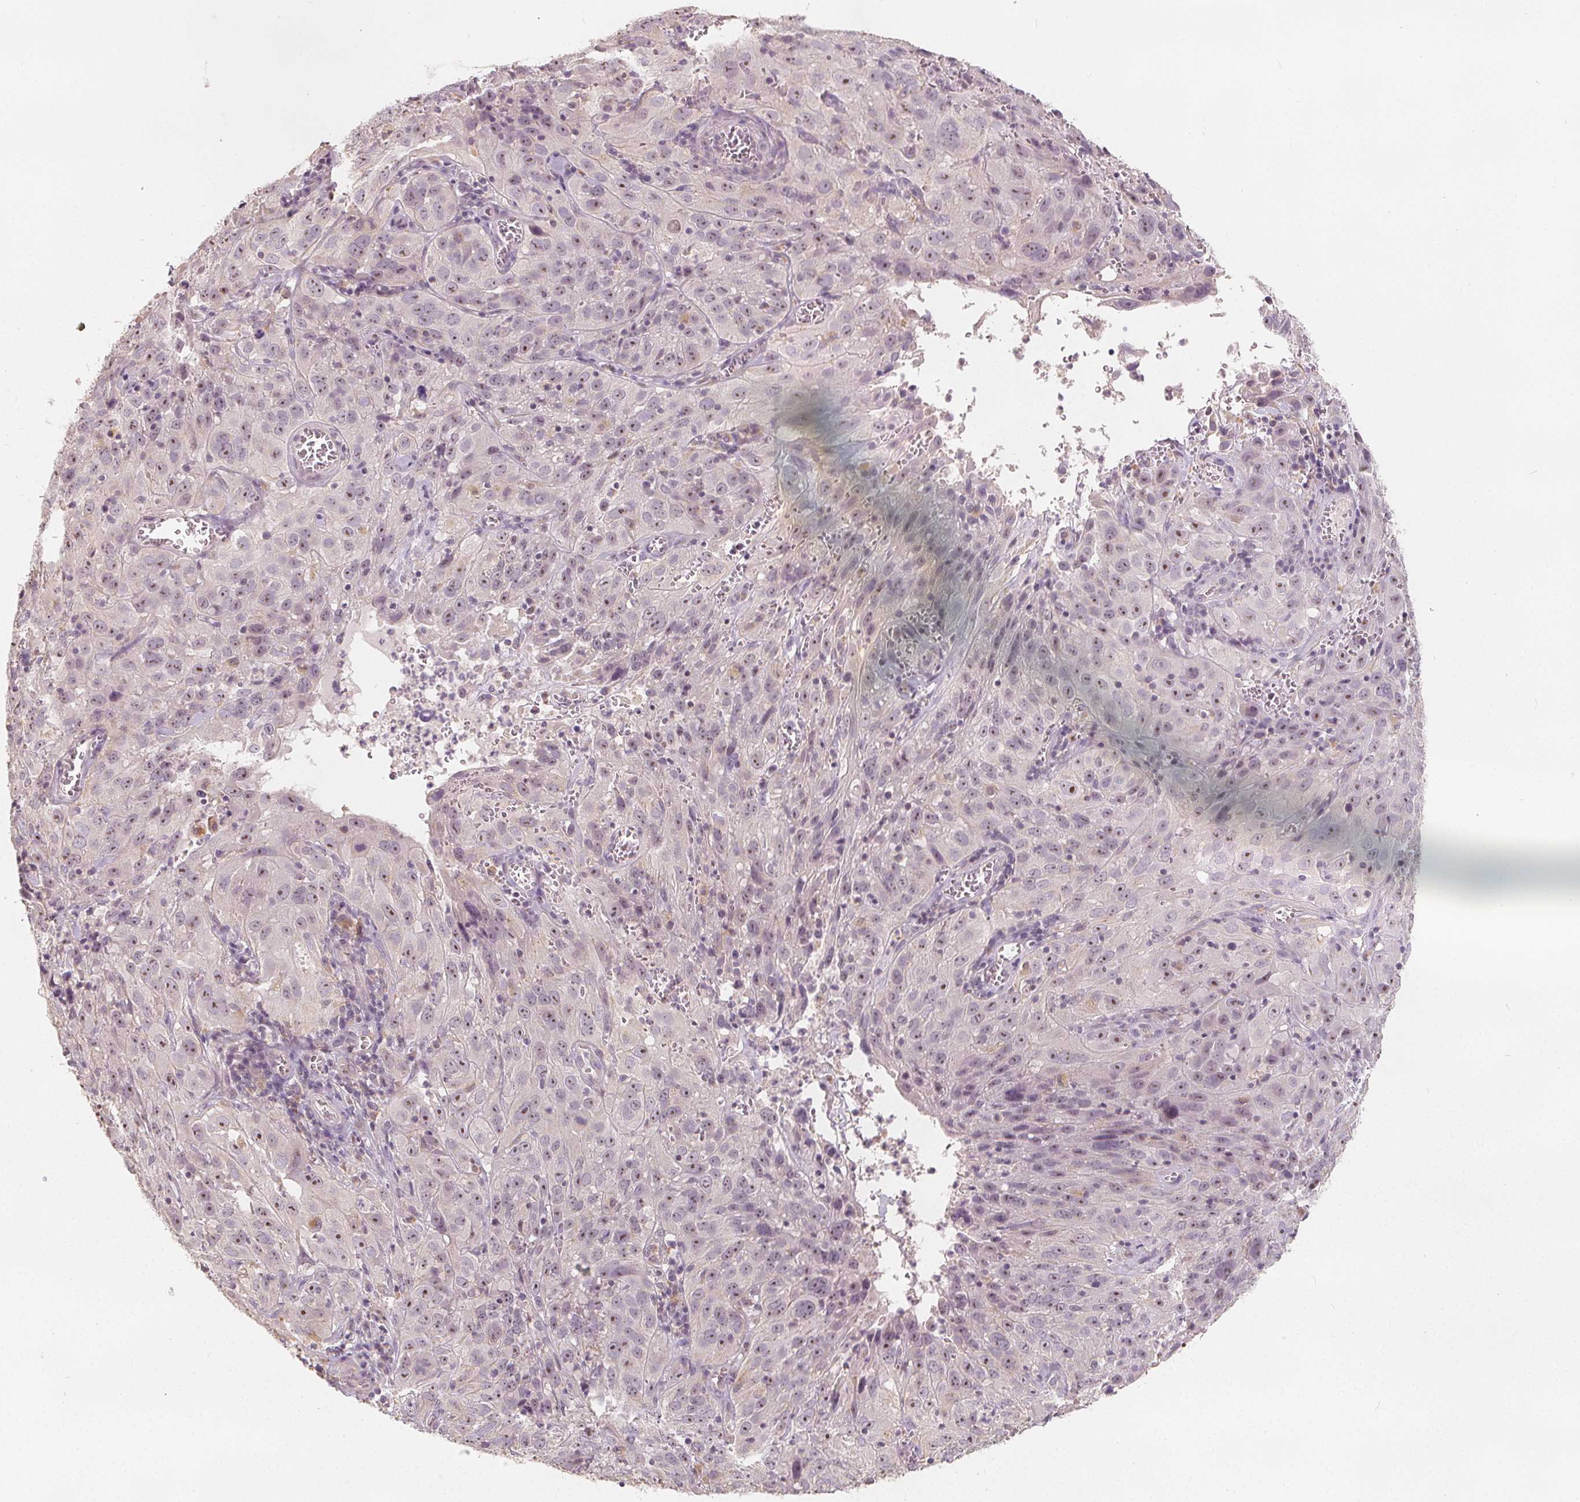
{"staining": {"intensity": "negative", "quantity": "none", "location": "none"}, "tissue": "cervical cancer", "cell_type": "Tumor cells", "image_type": "cancer", "snomed": [{"axis": "morphology", "description": "Squamous cell carcinoma, NOS"}, {"axis": "topography", "description": "Cervix"}], "caption": "The image displays no staining of tumor cells in squamous cell carcinoma (cervical).", "gene": "DRC3", "patient": {"sex": "female", "age": 32}}